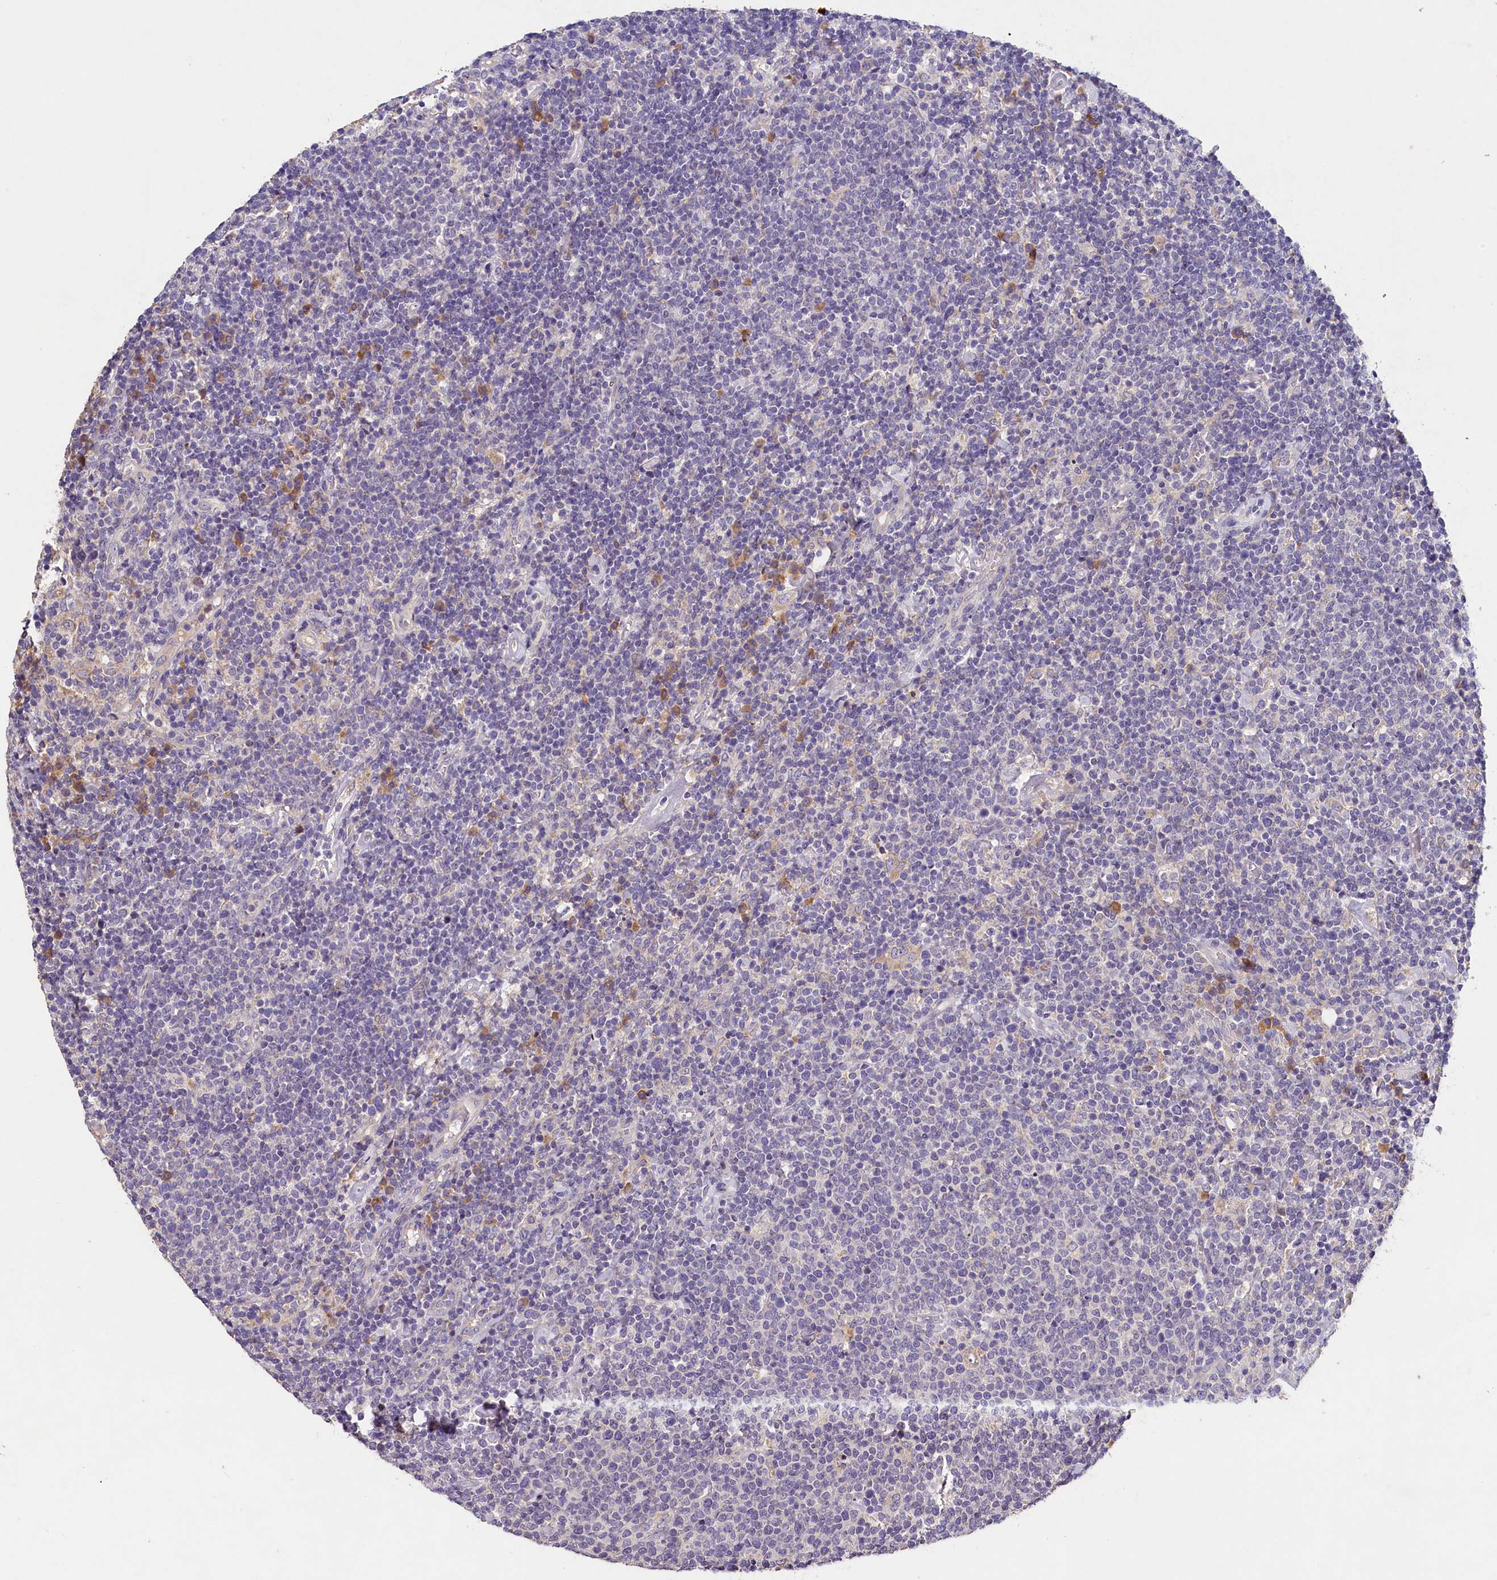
{"staining": {"intensity": "negative", "quantity": "none", "location": "none"}, "tissue": "lymphoma", "cell_type": "Tumor cells", "image_type": "cancer", "snomed": [{"axis": "morphology", "description": "Malignant lymphoma, non-Hodgkin's type, High grade"}, {"axis": "topography", "description": "Lymph node"}], "caption": "This is an immunohistochemistry (IHC) photomicrograph of lymphoma. There is no expression in tumor cells.", "gene": "ST7L", "patient": {"sex": "male", "age": 61}}